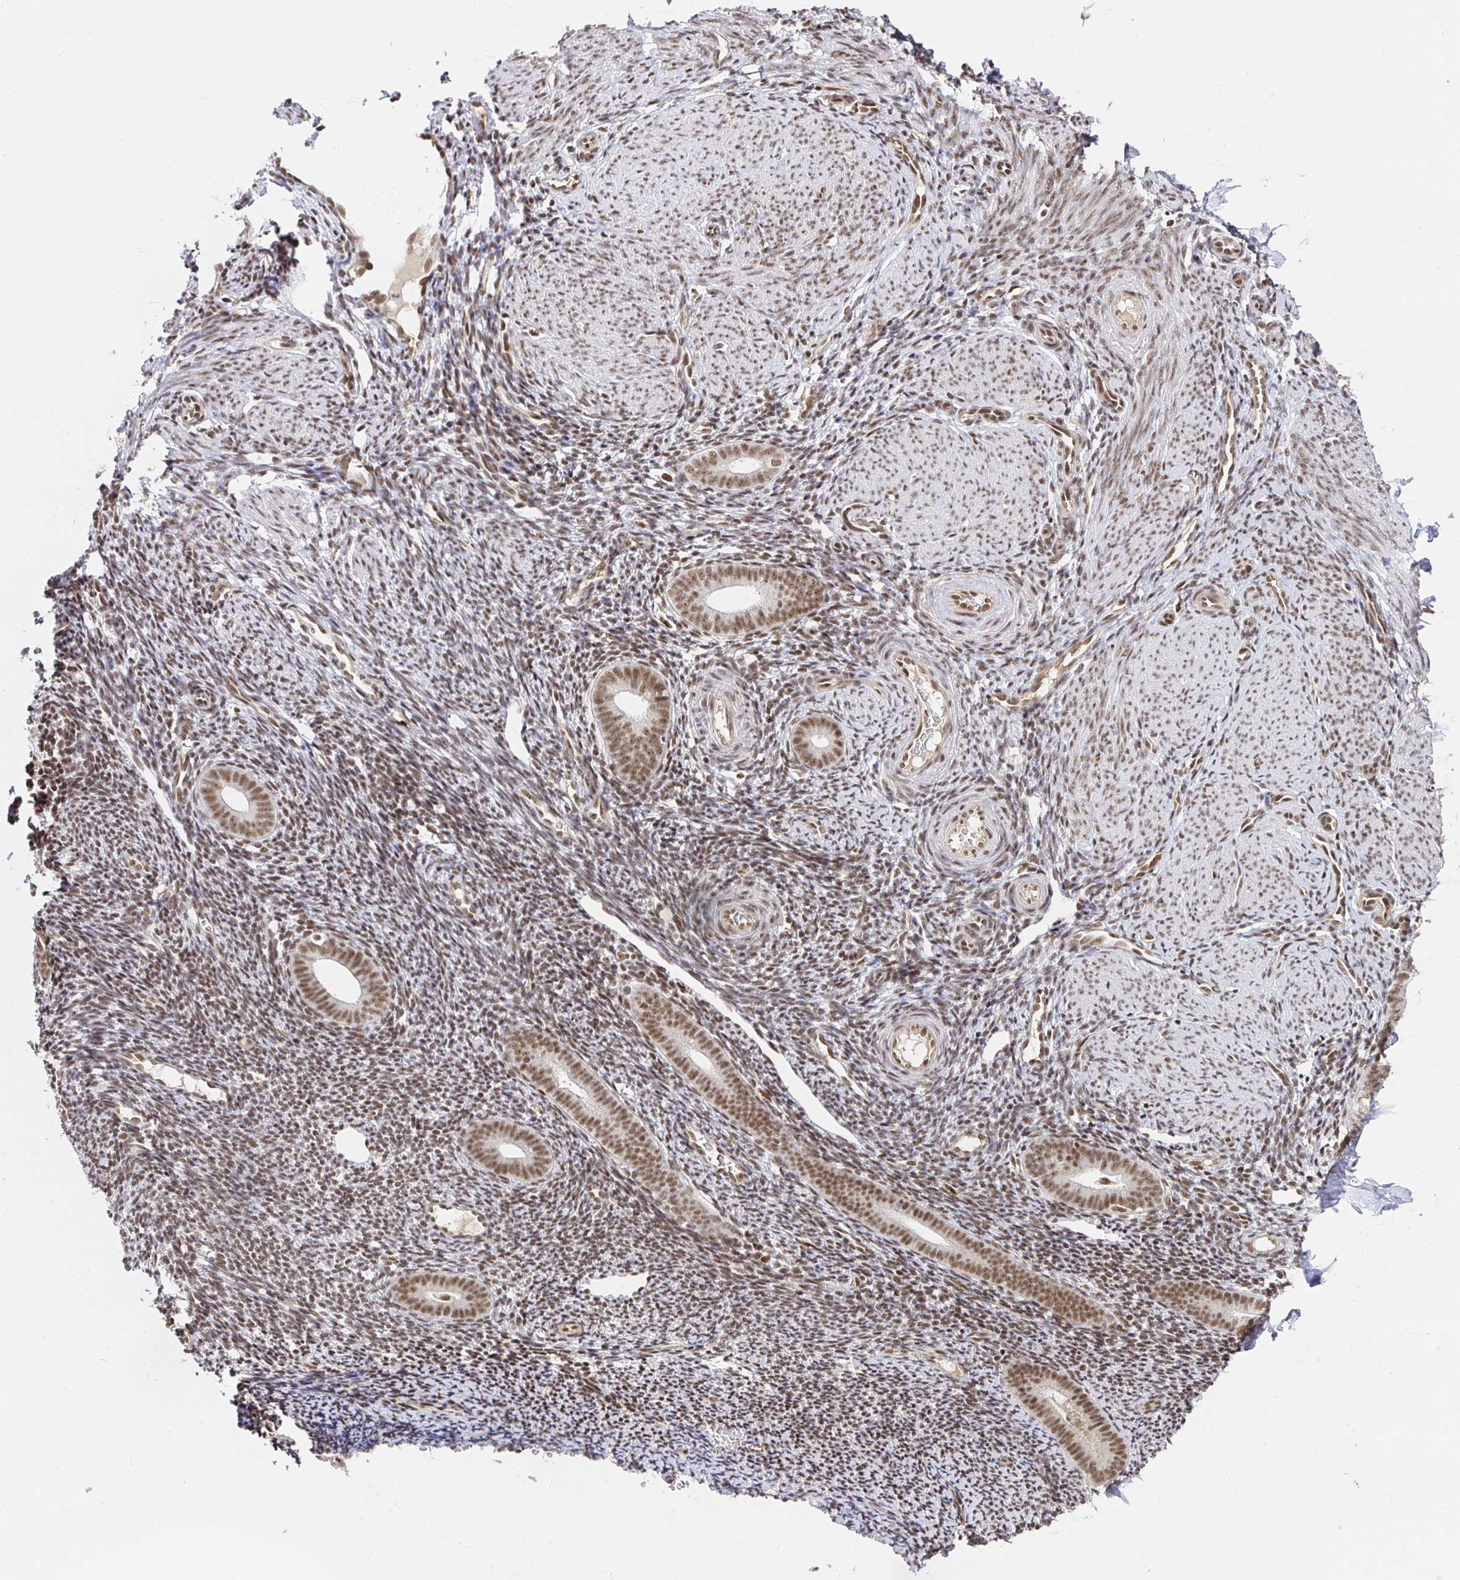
{"staining": {"intensity": "moderate", "quantity": ">75%", "location": "nuclear"}, "tissue": "endometrium", "cell_type": "Cells in endometrial stroma", "image_type": "normal", "snomed": [{"axis": "morphology", "description": "Normal tissue, NOS"}, {"axis": "topography", "description": "Endometrium"}], "caption": "A high-resolution image shows IHC staining of unremarkable endometrium, which shows moderate nuclear expression in approximately >75% of cells in endometrial stroma.", "gene": "USF1", "patient": {"sex": "female", "age": 39}}